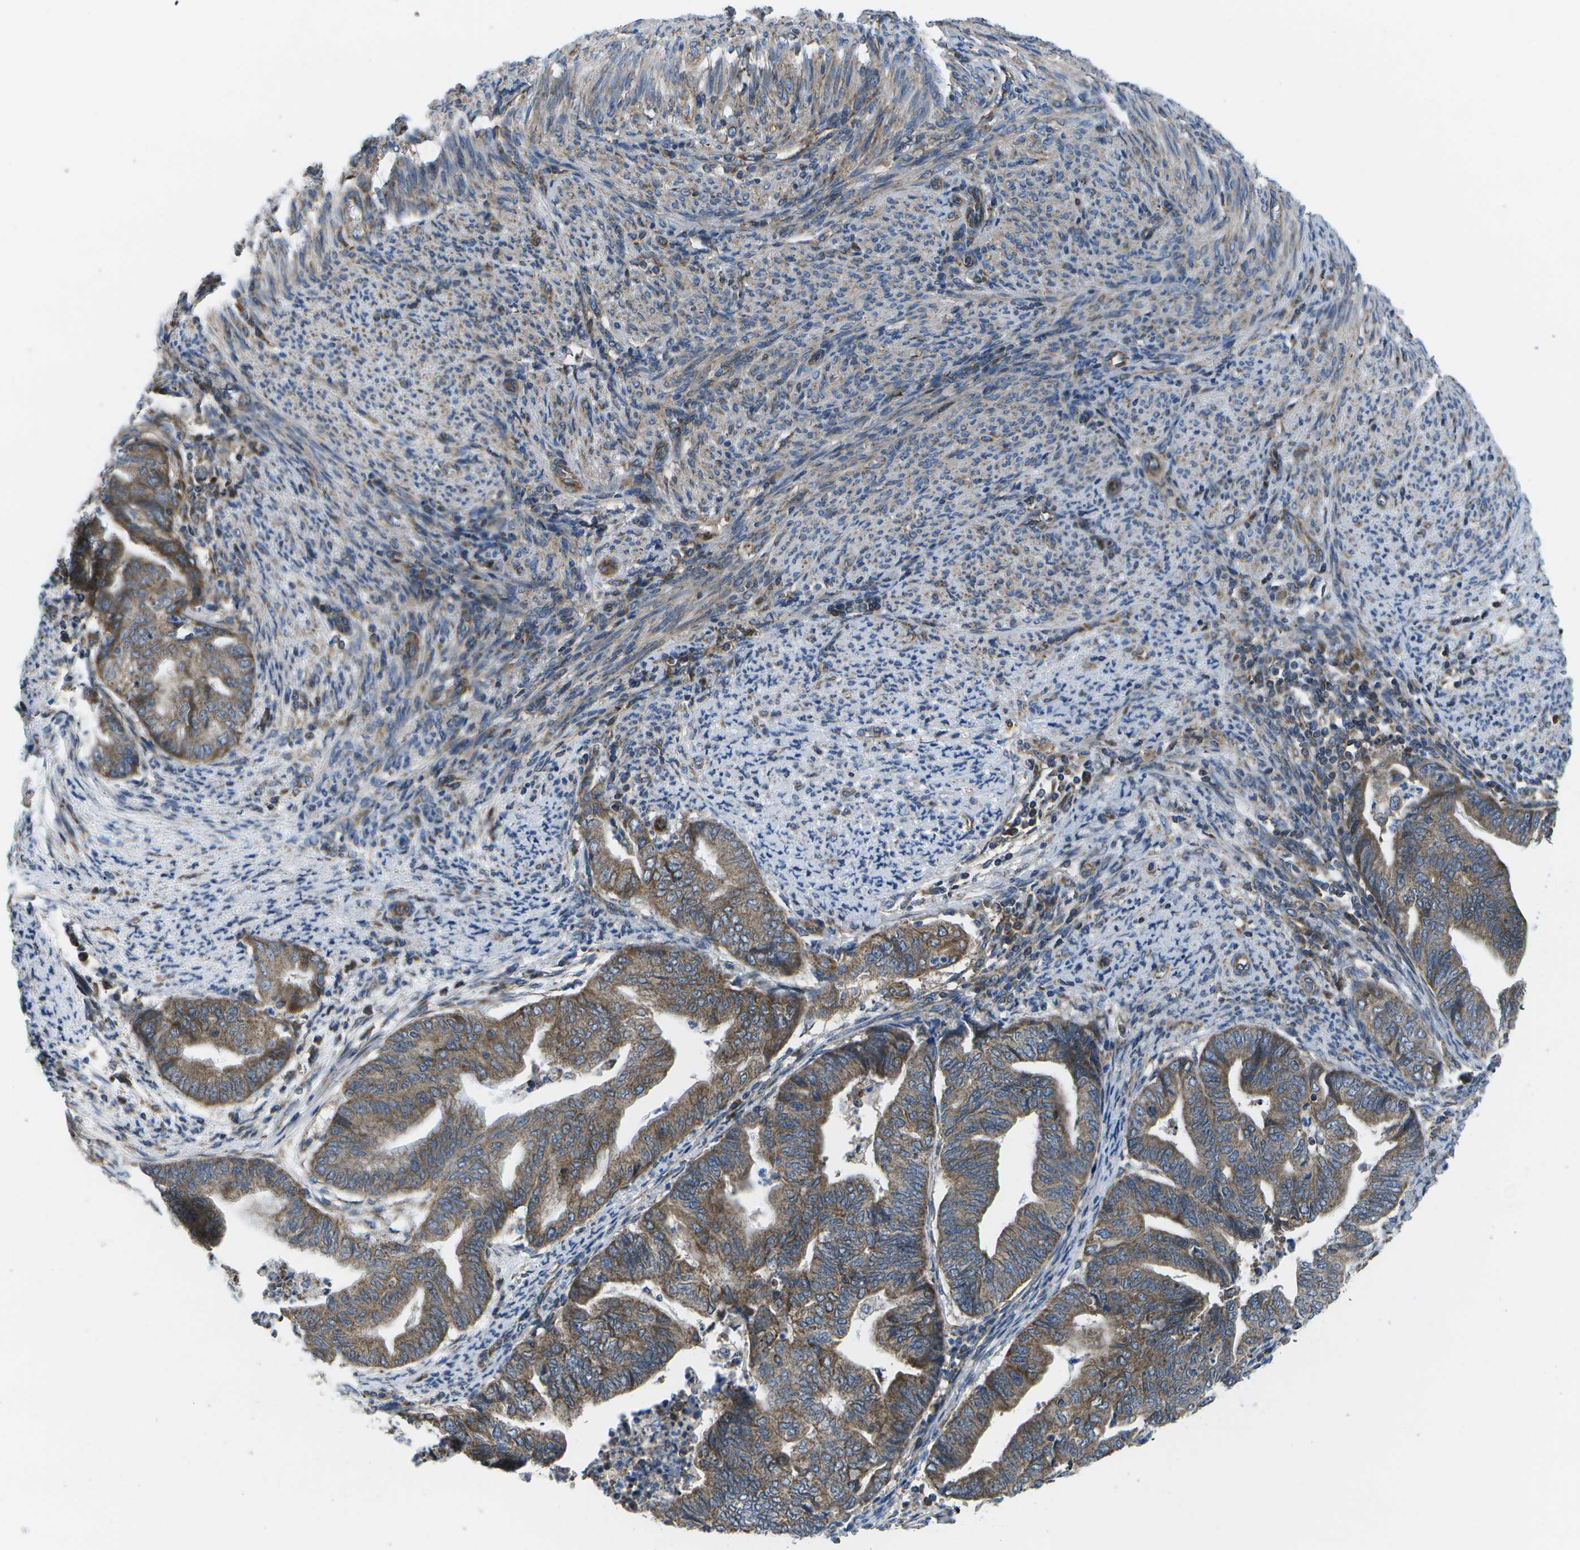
{"staining": {"intensity": "weak", "quantity": ">75%", "location": "cytoplasmic/membranous"}, "tissue": "endometrial cancer", "cell_type": "Tumor cells", "image_type": "cancer", "snomed": [{"axis": "morphology", "description": "Adenocarcinoma, NOS"}, {"axis": "topography", "description": "Endometrium"}], "caption": "Human endometrial adenocarcinoma stained with a brown dye reveals weak cytoplasmic/membranous positive expression in about >75% of tumor cells.", "gene": "MVK", "patient": {"sex": "female", "age": 79}}